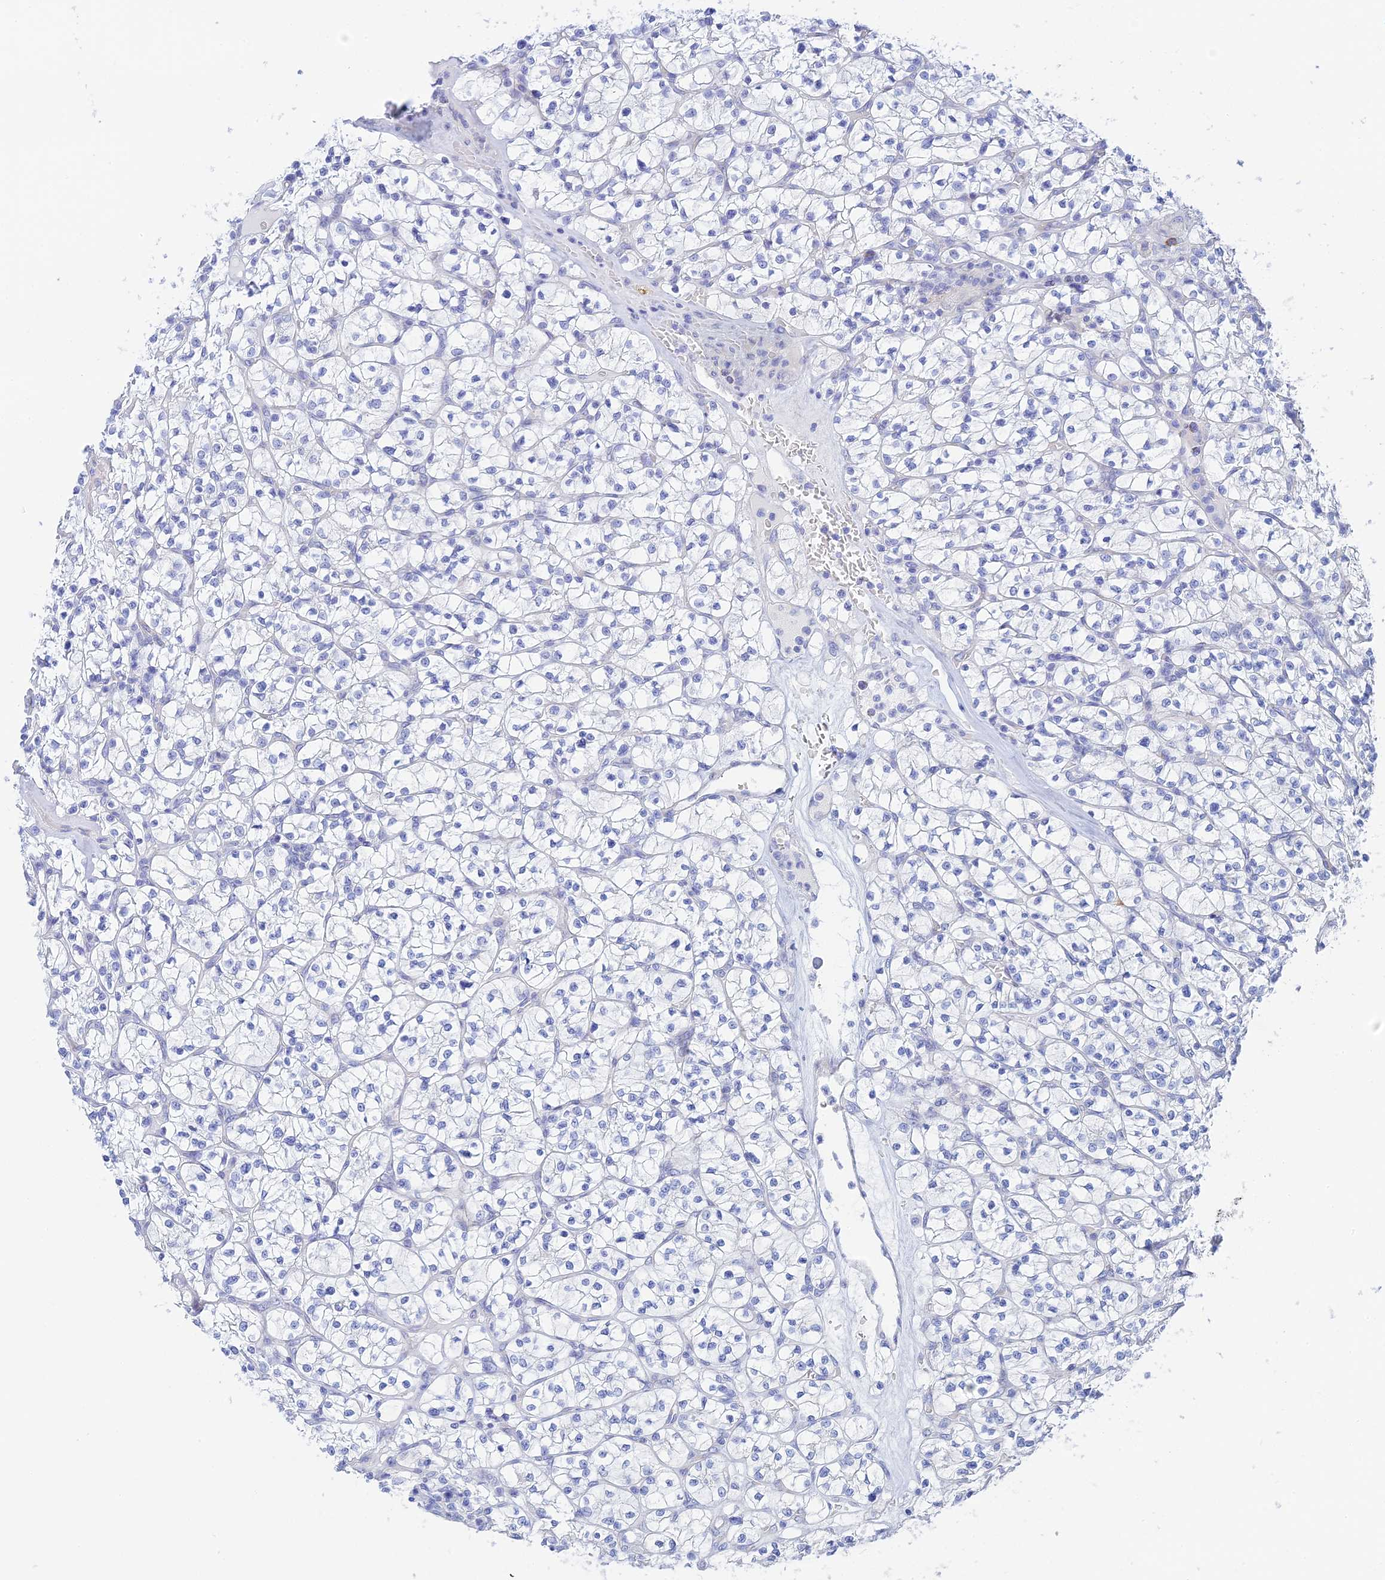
{"staining": {"intensity": "negative", "quantity": "none", "location": "none"}, "tissue": "renal cancer", "cell_type": "Tumor cells", "image_type": "cancer", "snomed": [{"axis": "morphology", "description": "Adenocarcinoma, NOS"}, {"axis": "topography", "description": "Kidney"}], "caption": "A high-resolution photomicrograph shows immunohistochemistry staining of renal cancer, which reveals no significant staining in tumor cells.", "gene": "CEP152", "patient": {"sex": "female", "age": 64}}